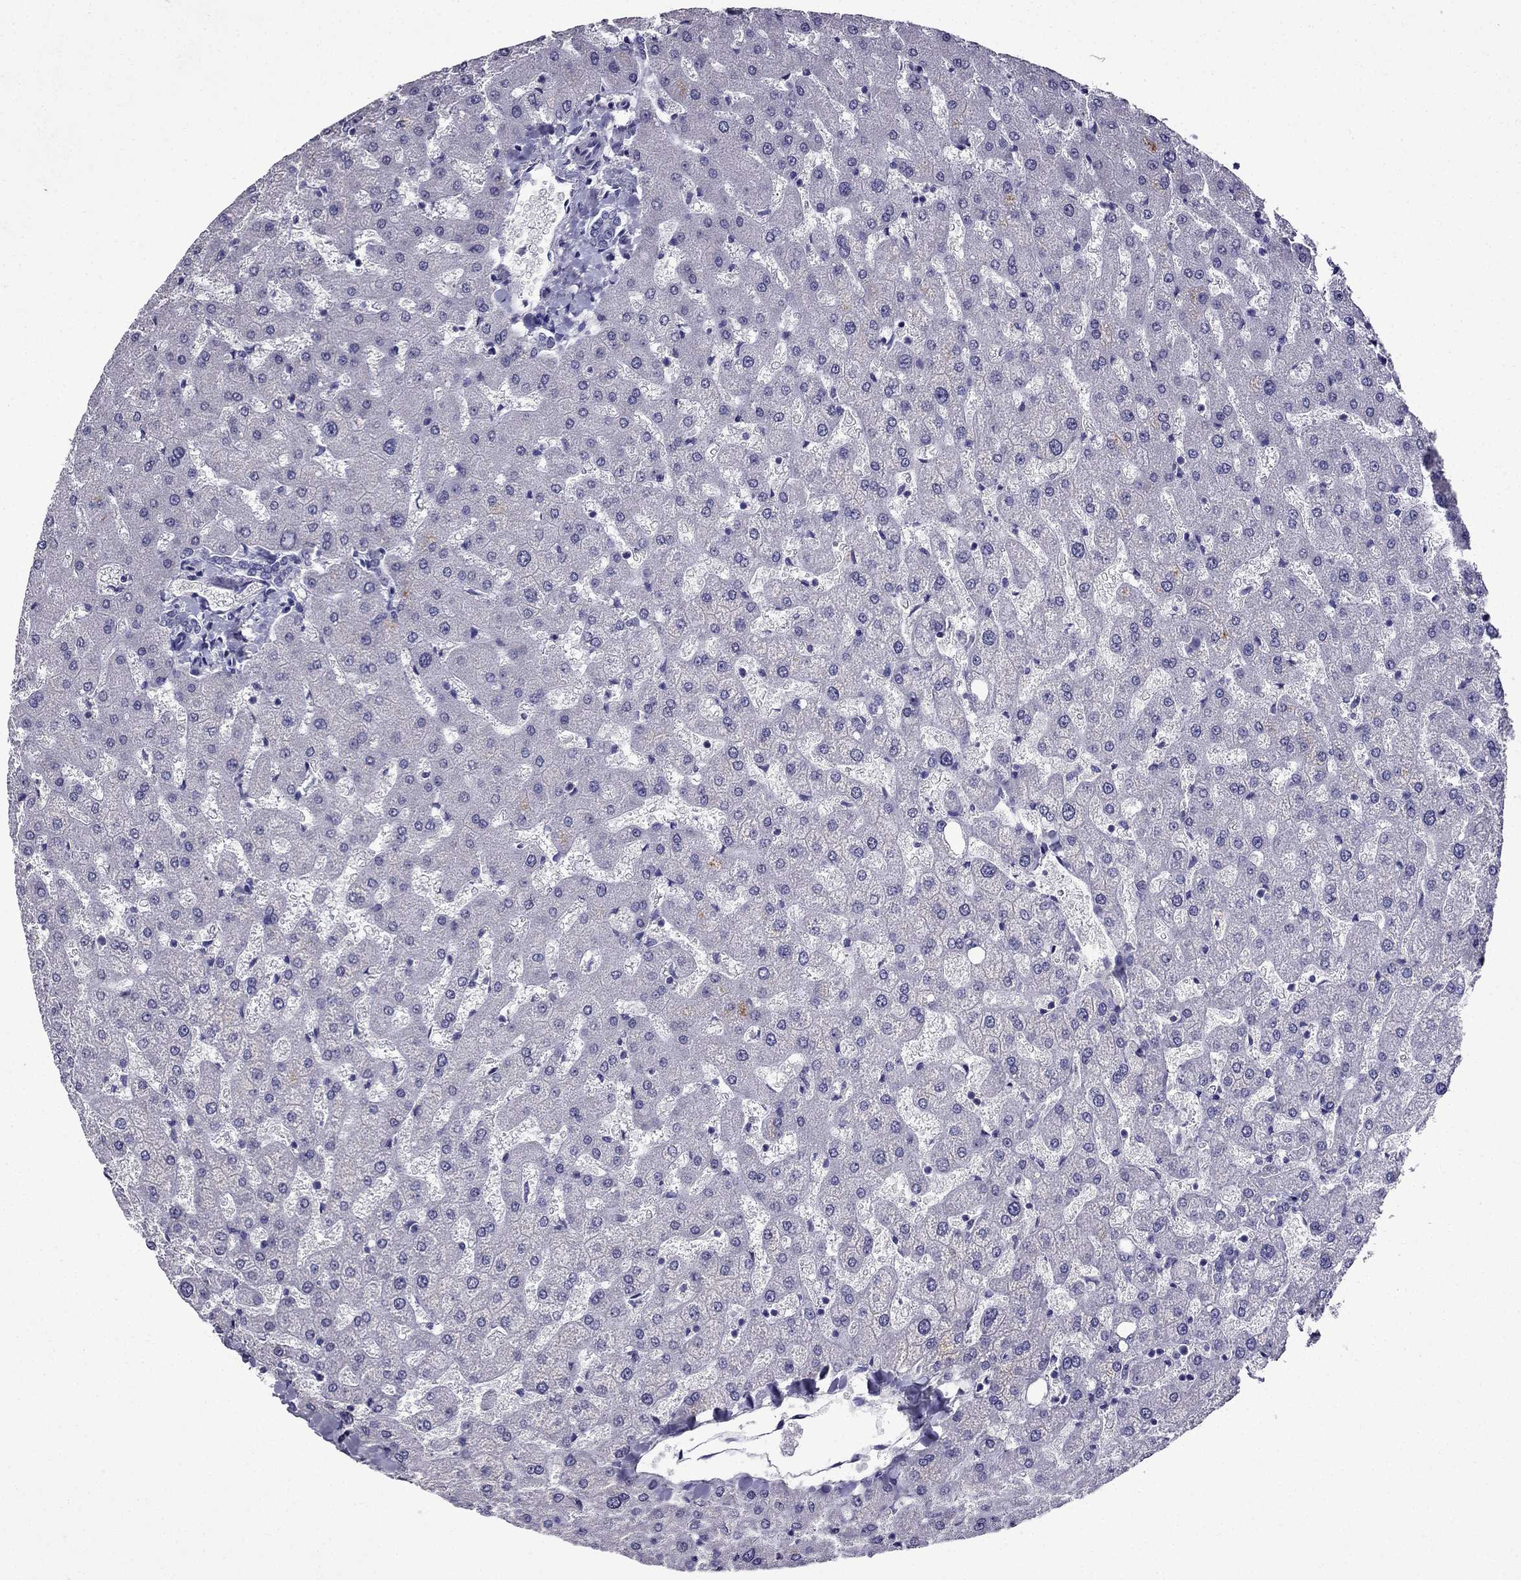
{"staining": {"intensity": "negative", "quantity": "none", "location": "none"}, "tissue": "liver", "cell_type": "Cholangiocytes", "image_type": "normal", "snomed": [{"axis": "morphology", "description": "Normal tissue, NOS"}, {"axis": "topography", "description": "Liver"}], "caption": "A photomicrograph of human liver is negative for staining in cholangiocytes. (DAB (3,3'-diaminobenzidine) IHC with hematoxylin counter stain).", "gene": "DNAH17", "patient": {"sex": "female", "age": 50}}